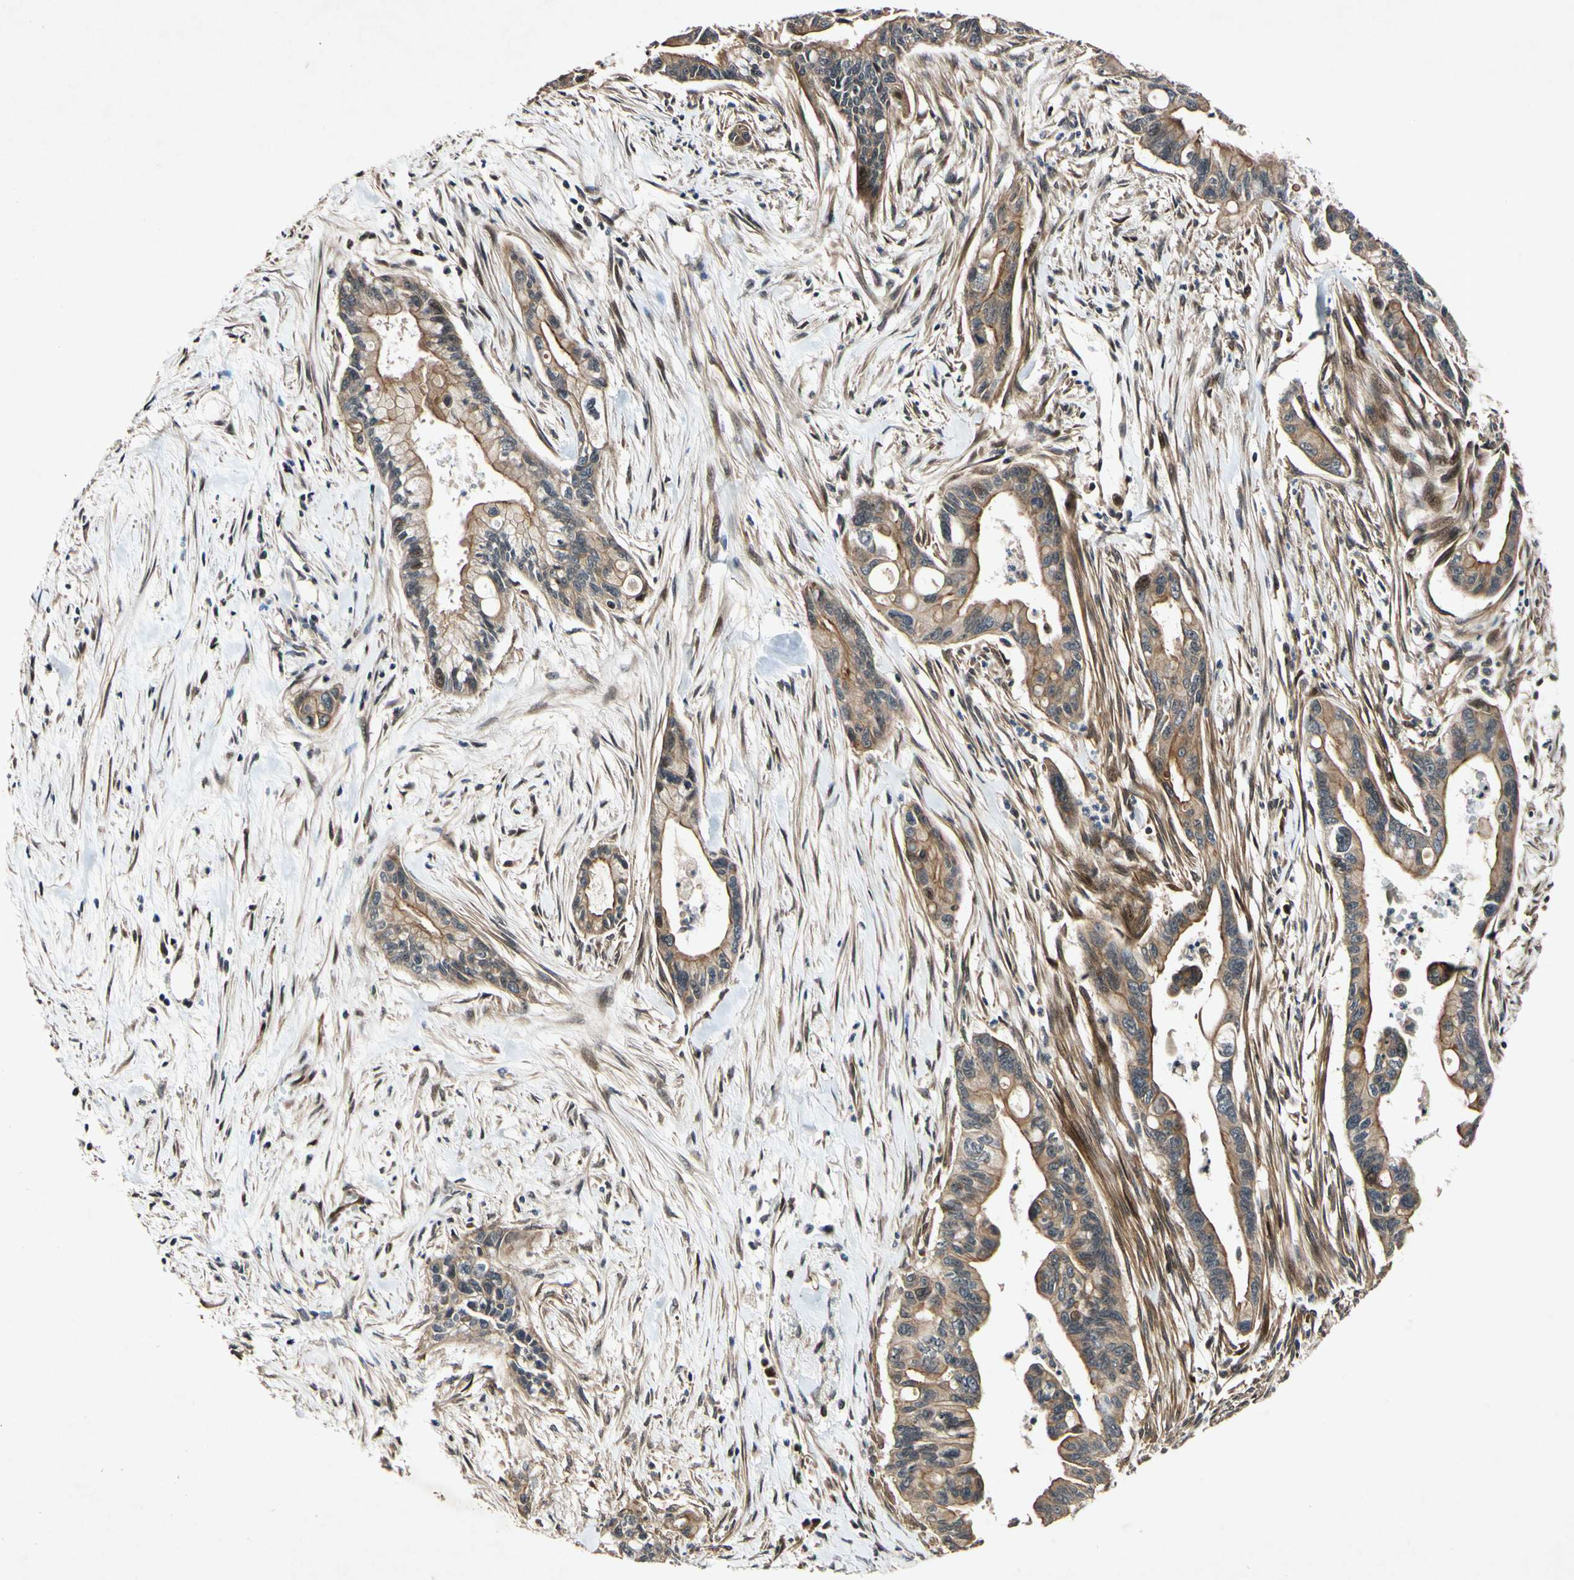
{"staining": {"intensity": "moderate", "quantity": ">75%", "location": "cytoplasmic/membranous"}, "tissue": "pancreatic cancer", "cell_type": "Tumor cells", "image_type": "cancer", "snomed": [{"axis": "morphology", "description": "Adenocarcinoma, NOS"}, {"axis": "topography", "description": "Pancreas"}], "caption": "Immunohistochemistry micrograph of pancreatic adenocarcinoma stained for a protein (brown), which displays medium levels of moderate cytoplasmic/membranous expression in about >75% of tumor cells.", "gene": "CSNK1E", "patient": {"sex": "male", "age": 70}}